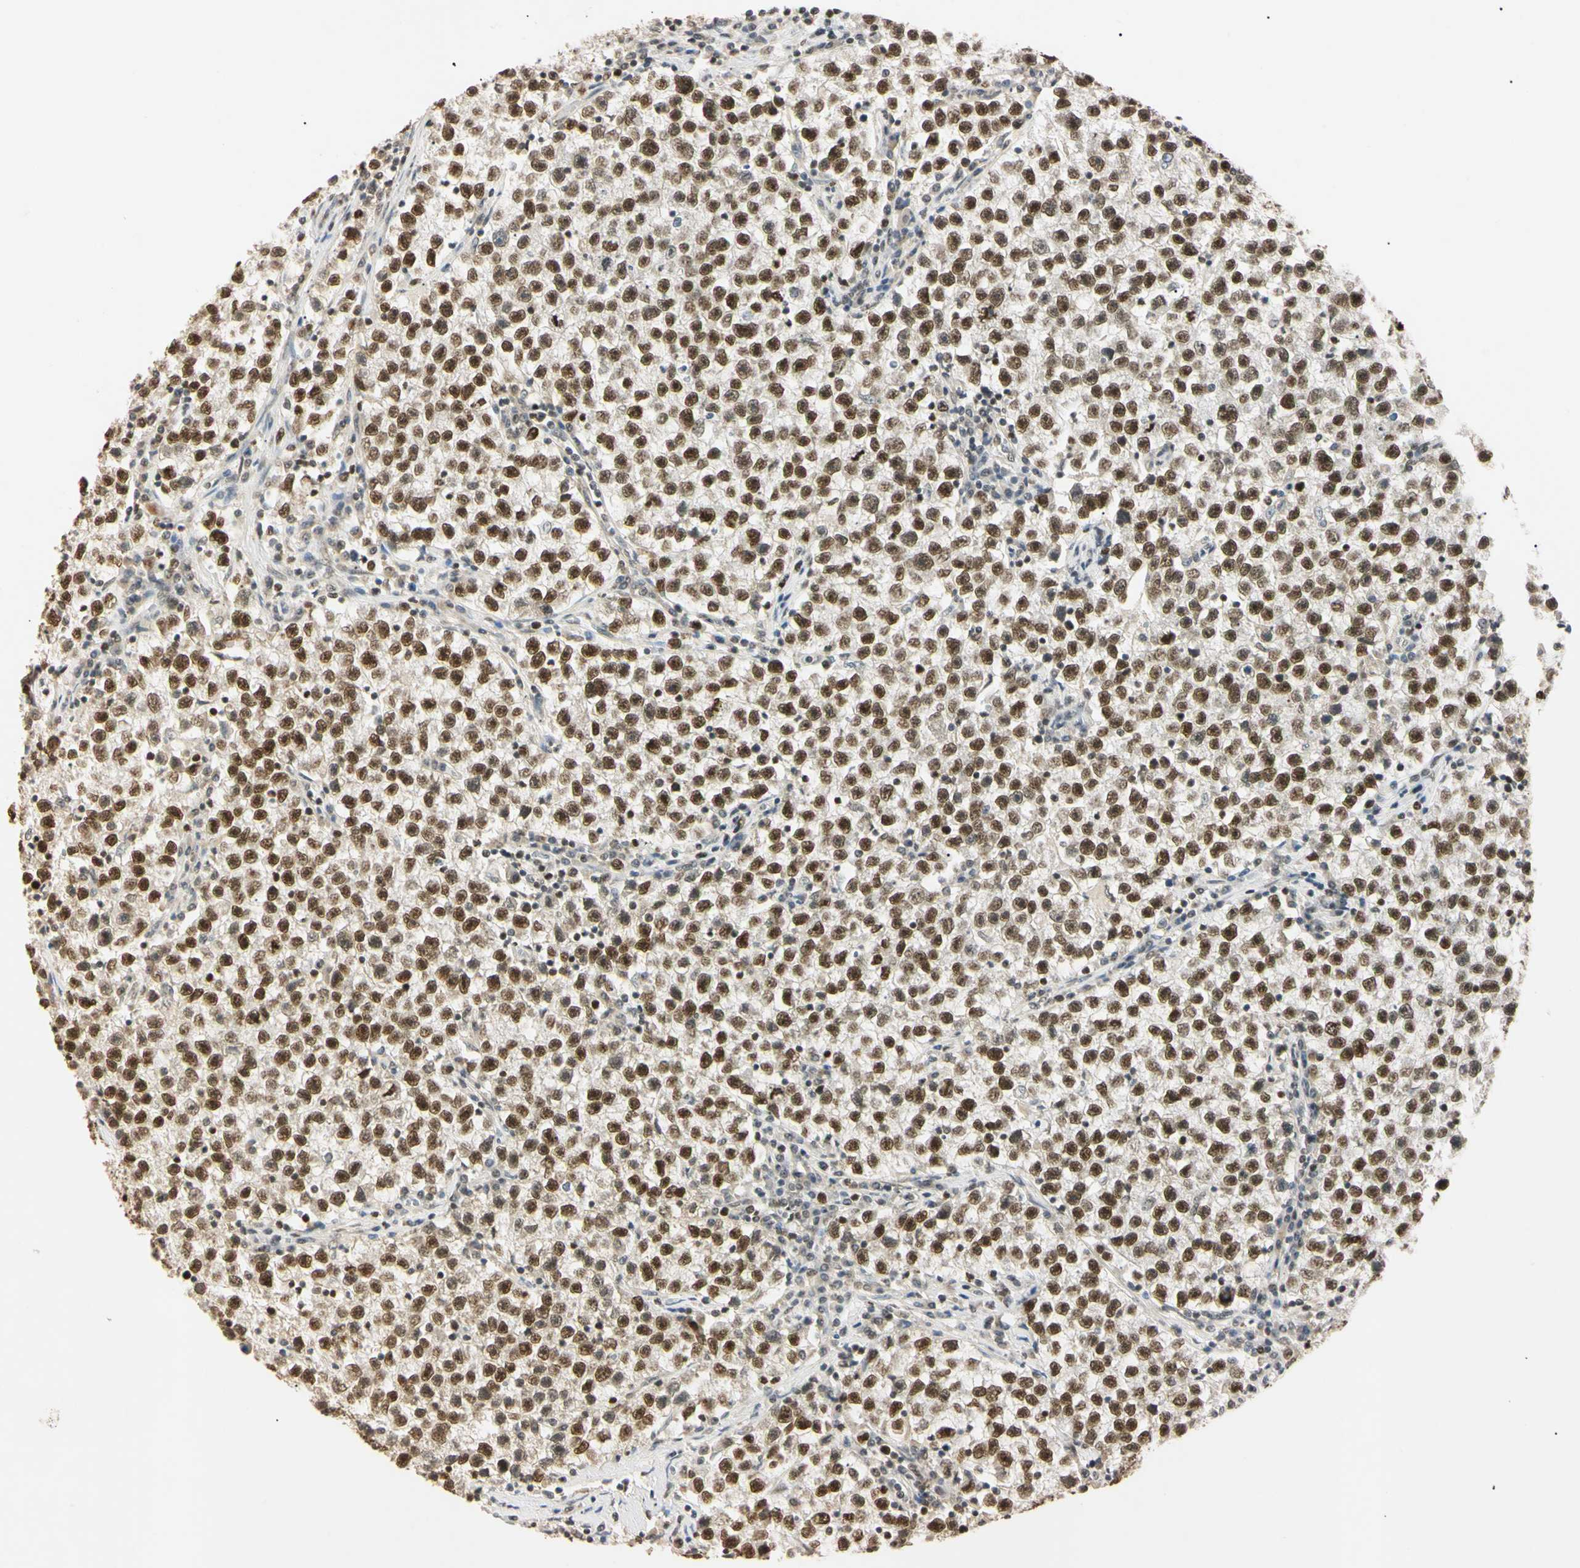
{"staining": {"intensity": "strong", "quantity": ">75%", "location": "nuclear"}, "tissue": "testis cancer", "cell_type": "Tumor cells", "image_type": "cancer", "snomed": [{"axis": "morphology", "description": "Seminoma, NOS"}, {"axis": "topography", "description": "Testis"}], "caption": "Seminoma (testis) stained with a protein marker exhibits strong staining in tumor cells.", "gene": "SMARCA5", "patient": {"sex": "male", "age": 22}}